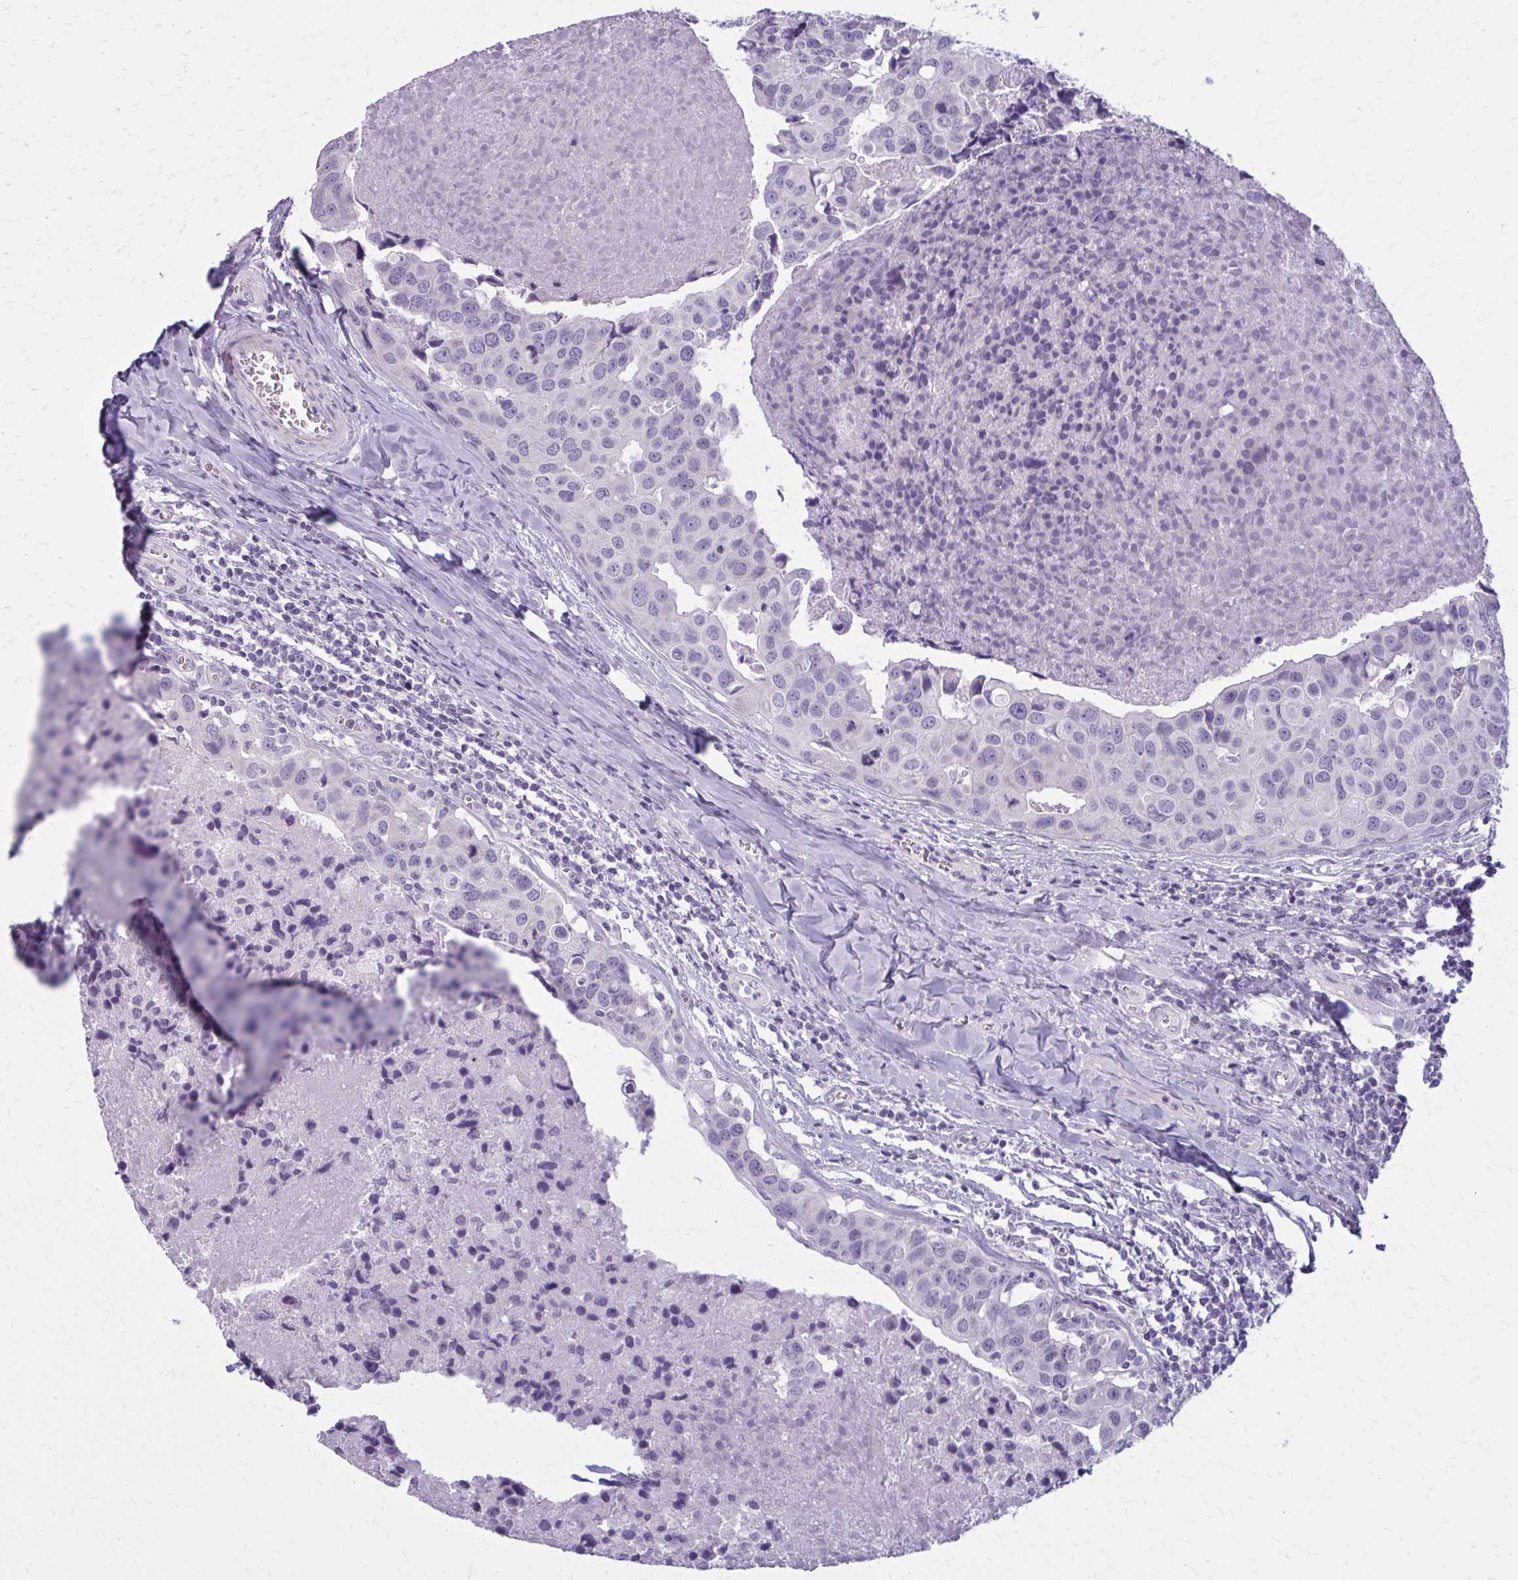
{"staining": {"intensity": "negative", "quantity": "none", "location": "none"}, "tissue": "breast cancer", "cell_type": "Tumor cells", "image_type": "cancer", "snomed": [{"axis": "morphology", "description": "Duct carcinoma"}, {"axis": "topography", "description": "Breast"}], "caption": "A micrograph of human breast cancer (intraductal carcinoma) is negative for staining in tumor cells. (DAB (3,3'-diaminobenzidine) immunohistochemistry, high magnification).", "gene": "CASQ2", "patient": {"sex": "female", "age": 24}}